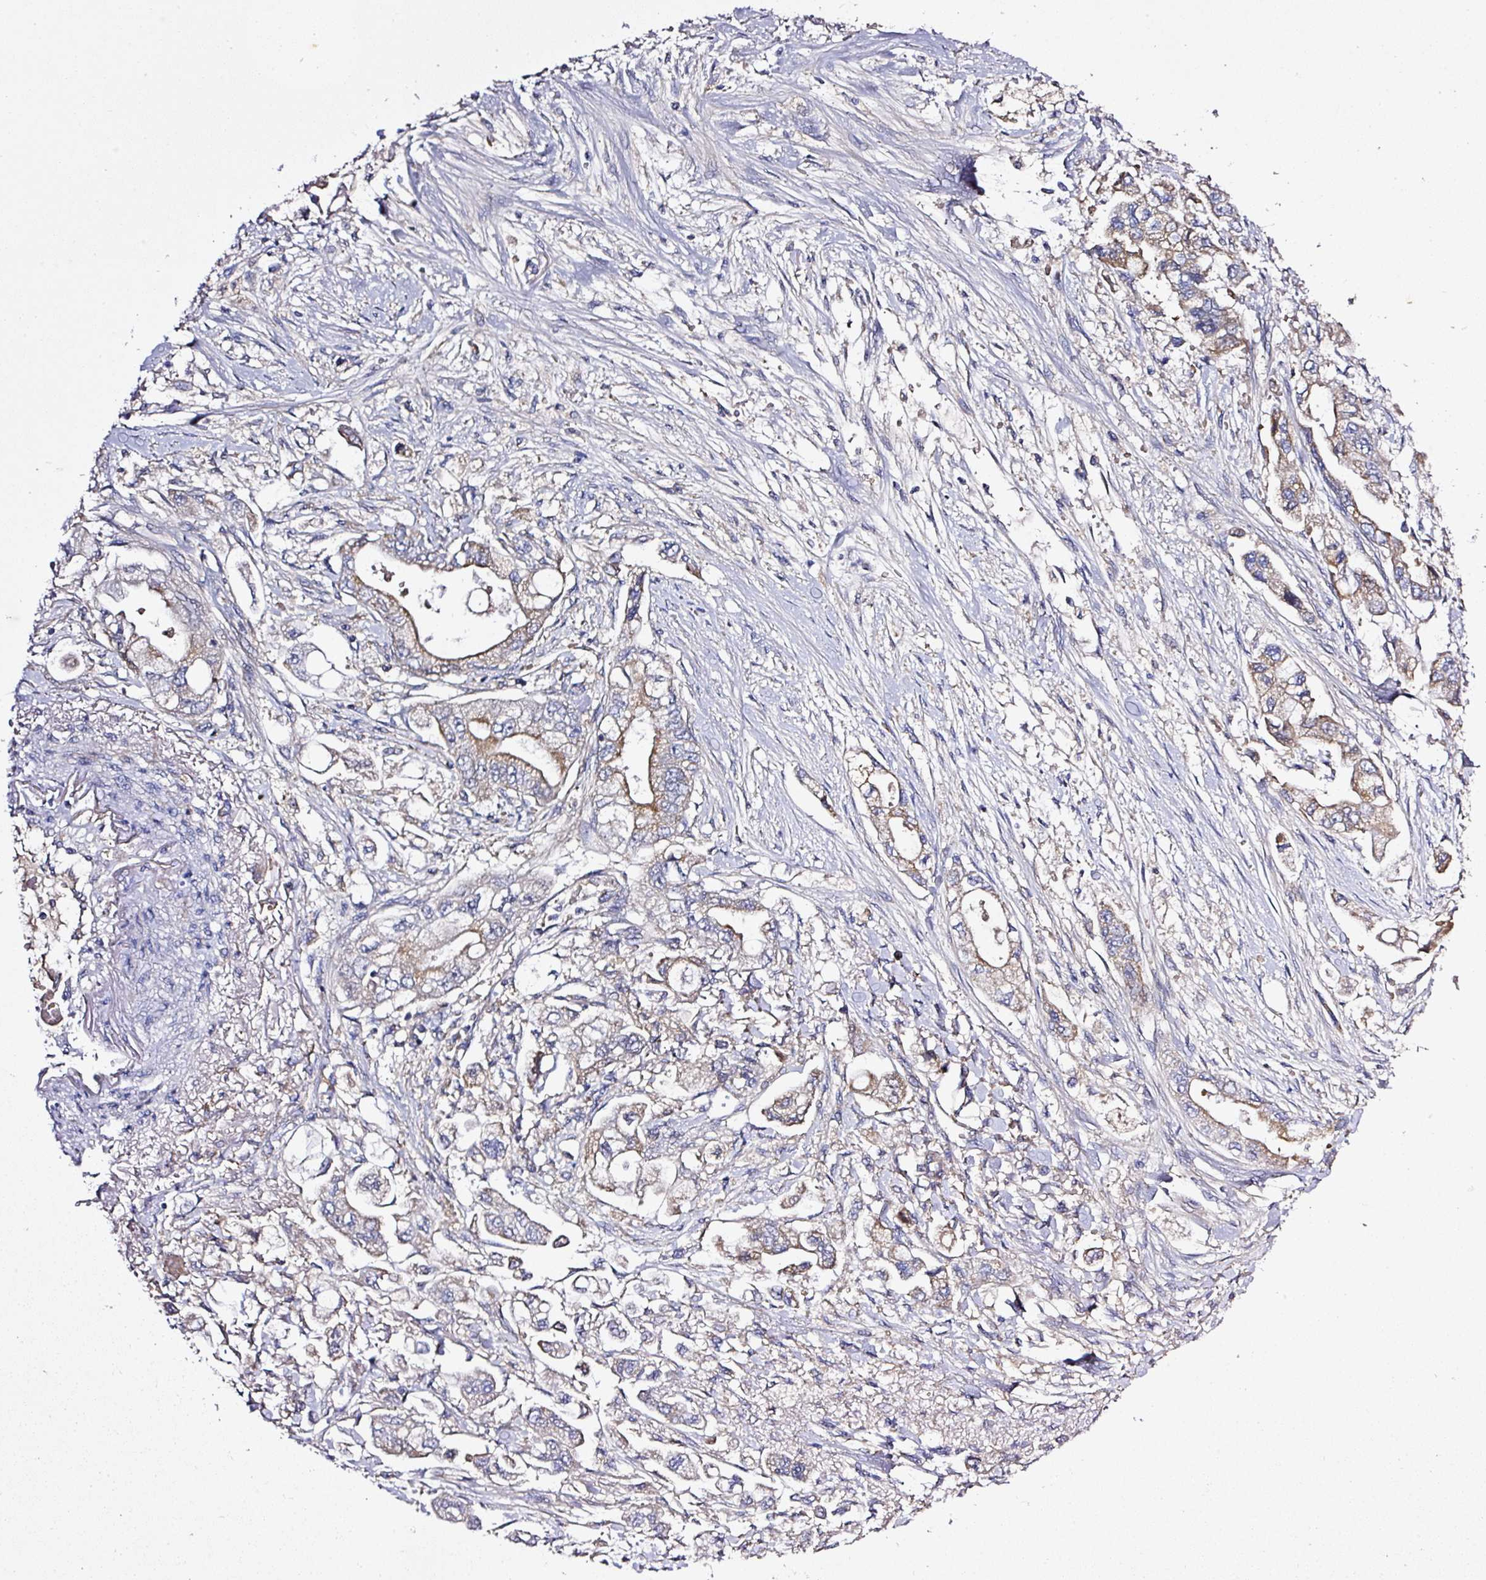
{"staining": {"intensity": "moderate", "quantity": ">75%", "location": "cytoplasmic/membranous"}, "tissue": "stomach cancer", "cell_type": "Tumor cells", "image_type": "cancer", "snomed": [{"axis": "morphology", "description": "Adenocarcinoma, NOS"}, {"axis": "topography", "description": "Stomach"}], "caption": "Immunohistochemistry micrograph of human stomach cancer stained for a protein (brown), which demonstrates medium levels of moderate cytoplasmic/membranous positivity in about >75% of tumor cells.", "gene": "ZNF513", "patient": {"sex": "male", "age": 62}}